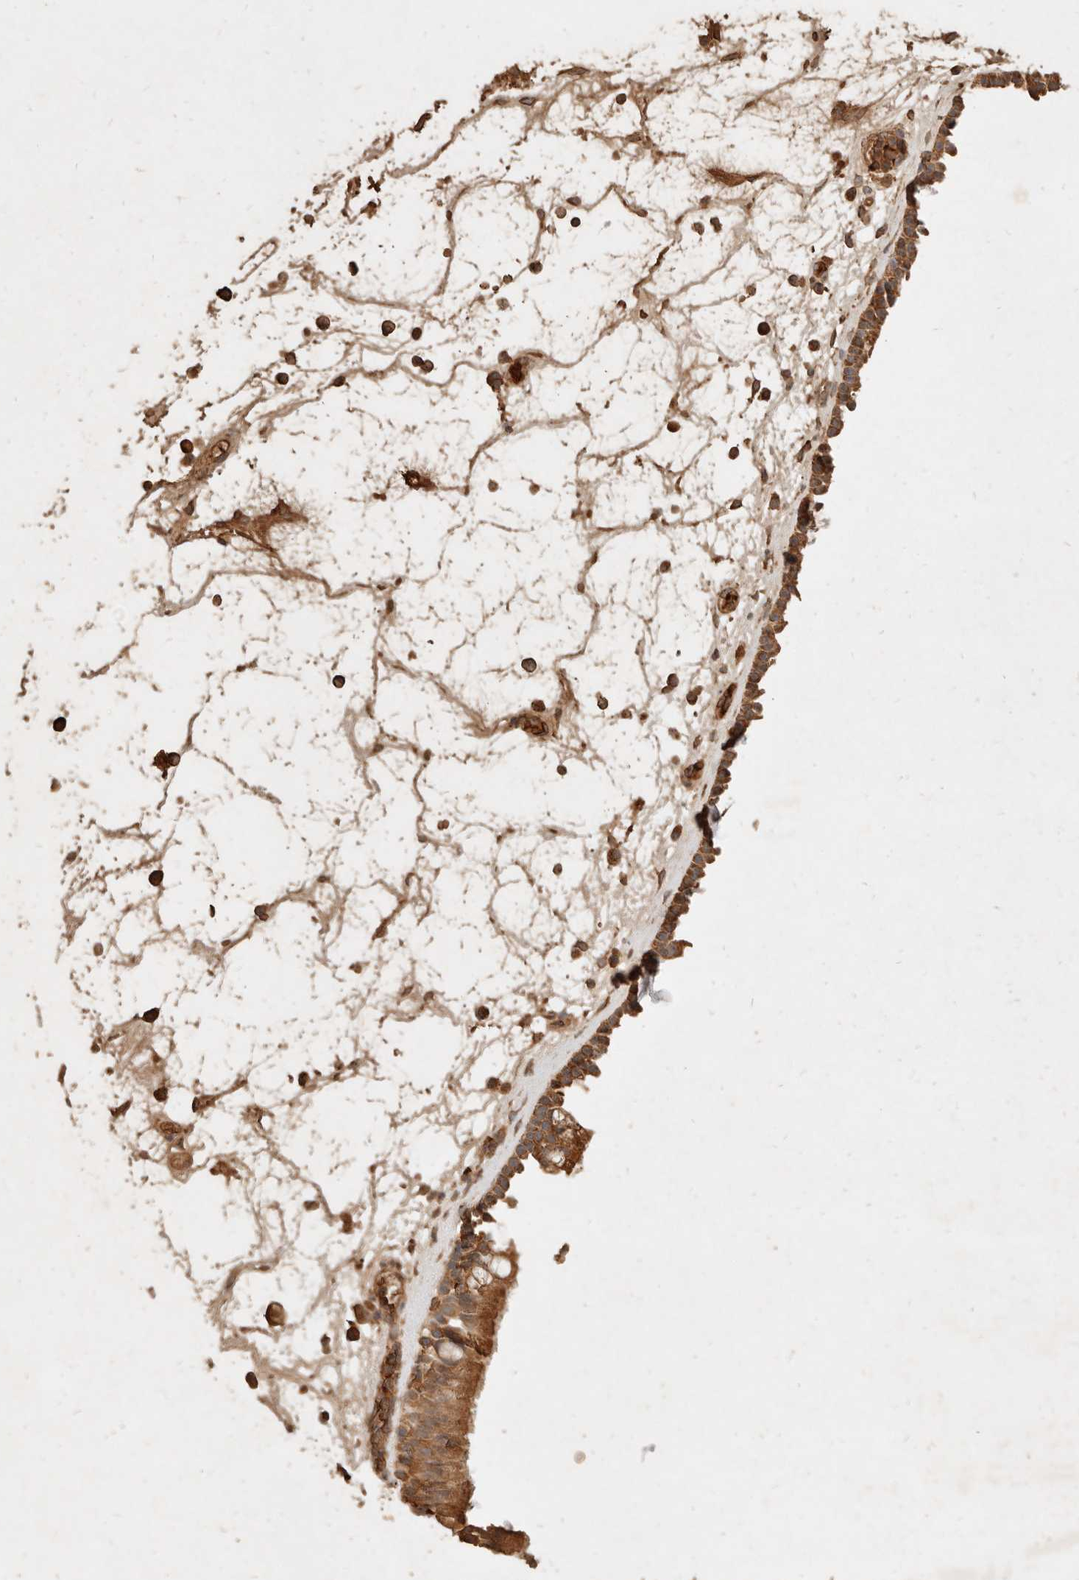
{"staining": {"intensity": "moderate", "quantity": ">75%", "location": "cytoplasmic/membranous"}, "tissue": "nasopharynx", "cell_type": "Respiratory epithelial cells", "image_type": "normal", "snomed": [{"axis": "morphology", "description": "Normal tissue, NOS"}, {"axis": "morphology", "description": "Inflammation, NOS"}, {"axis": "morphology", "description": "Malignant melanoma, Metastatic site"}, {"axis": "topography", "description": "Nasopharynx"}], "caption": "High-magnification brightfield microscopy of normal nasopharynx stained with DAB (3,3'-diaminobenzidine) (brown) and counterstained with hematoxylin (blue). respiratory epithelial cells exhibit moderate cytoplasmic/membranous expression is present in approximately>75% of cells.", "gene": "FAM180B", "patient": {"sex": "male", "age": 70}}